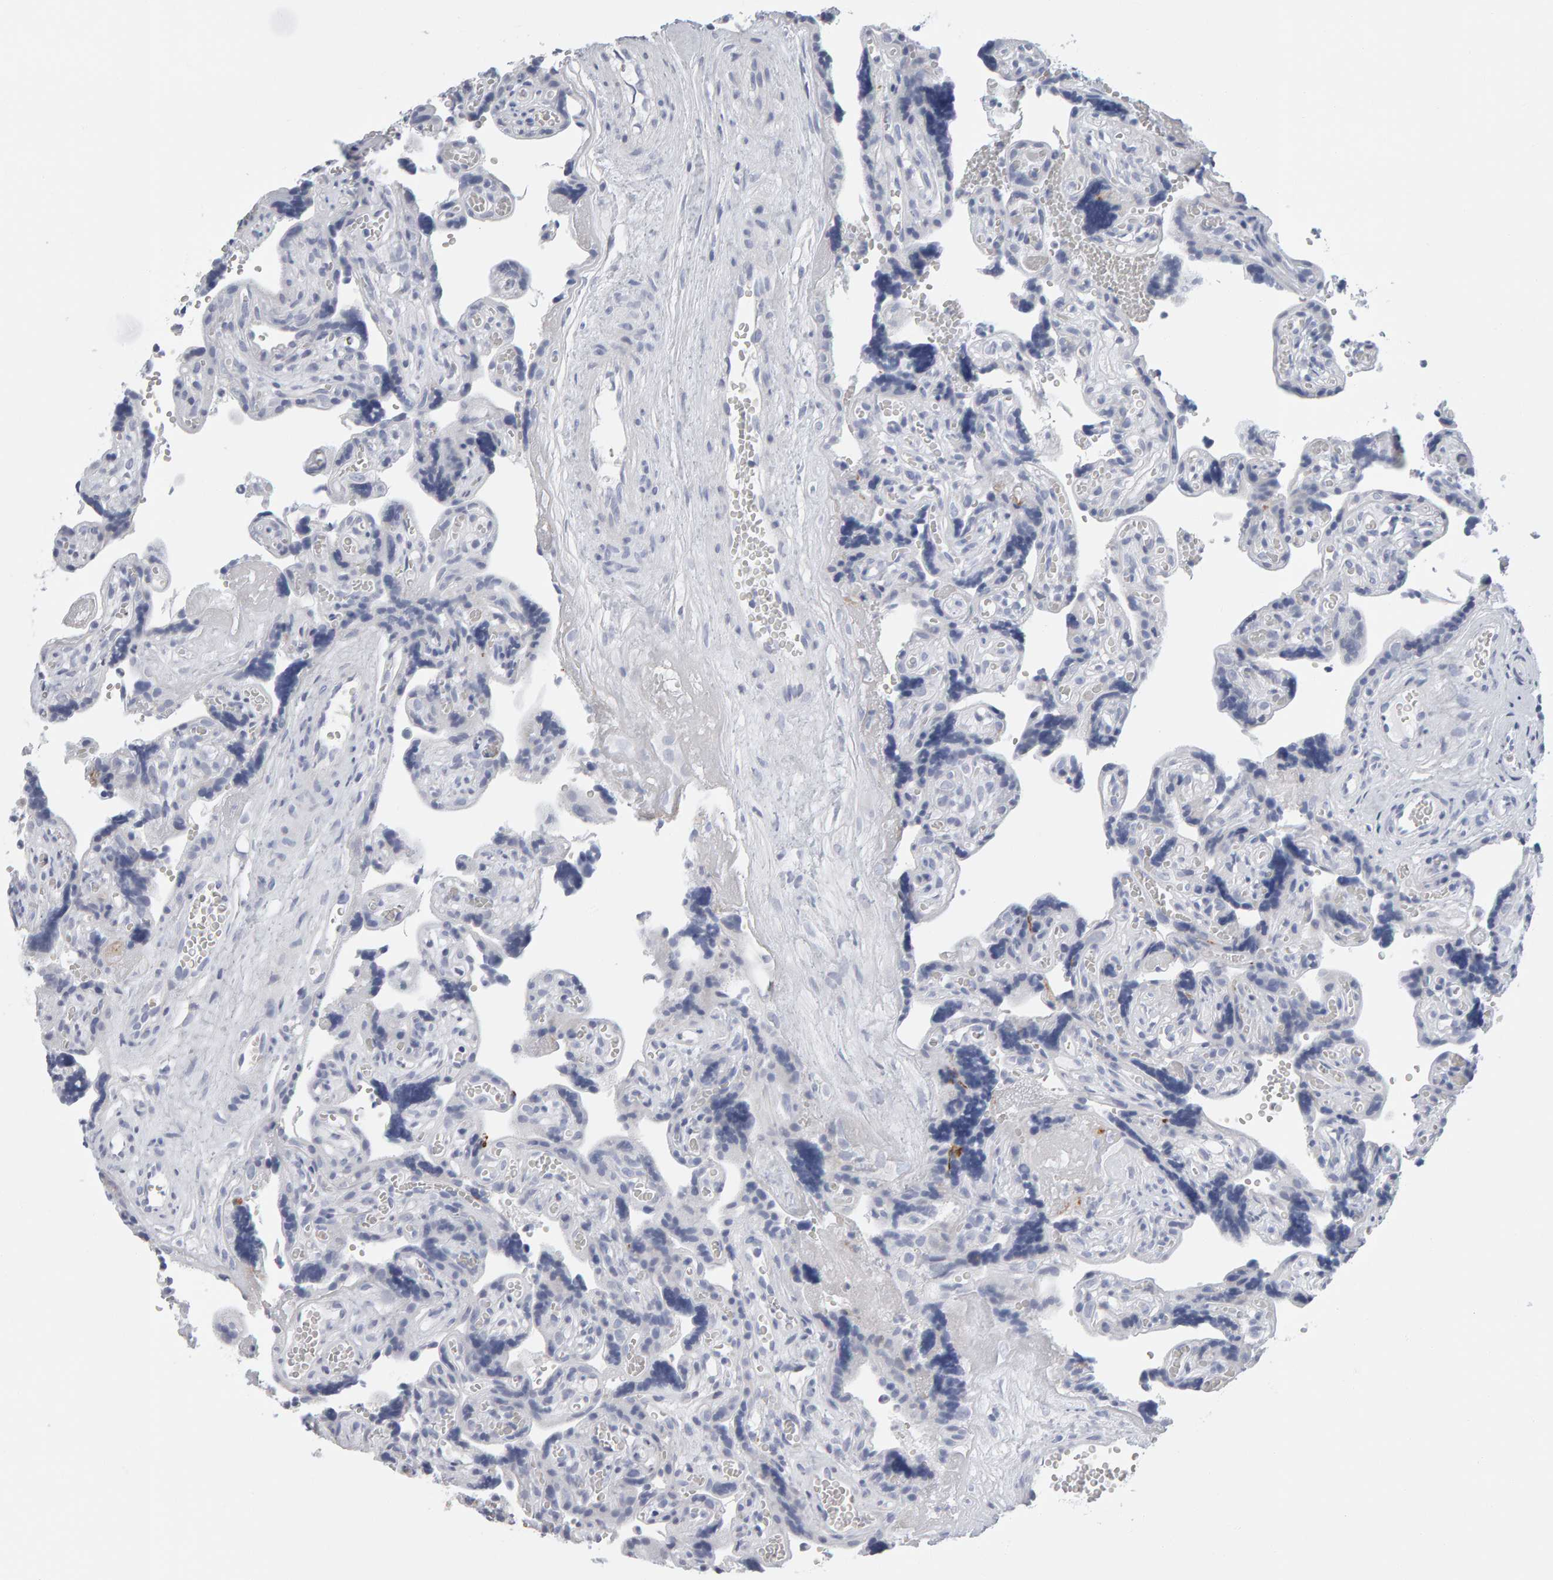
{"staining": {"intensity": "negative", "quantity": "none", "location": "none"}, "tissue": "placenta", "cell_type": "Decidual cells", "image_type": "normal", "snomed": [{"axis": "morphology", "description": "Normal tissue, NOS"}, {"axis": "topography", "description": "Placenta"}], "caption": "The immunohistochemistry histopathology image has no significant positivity in decidual cells of placenta. The staining was performed using DAB (3,3'-diaminobenzidine) to visualize the protein expression in brown, while the nuclei were stained in blue with hematoxylin (Magnification: 20x).", "gene": "CTH", "patient": {"sex": "female", "age": 30}}